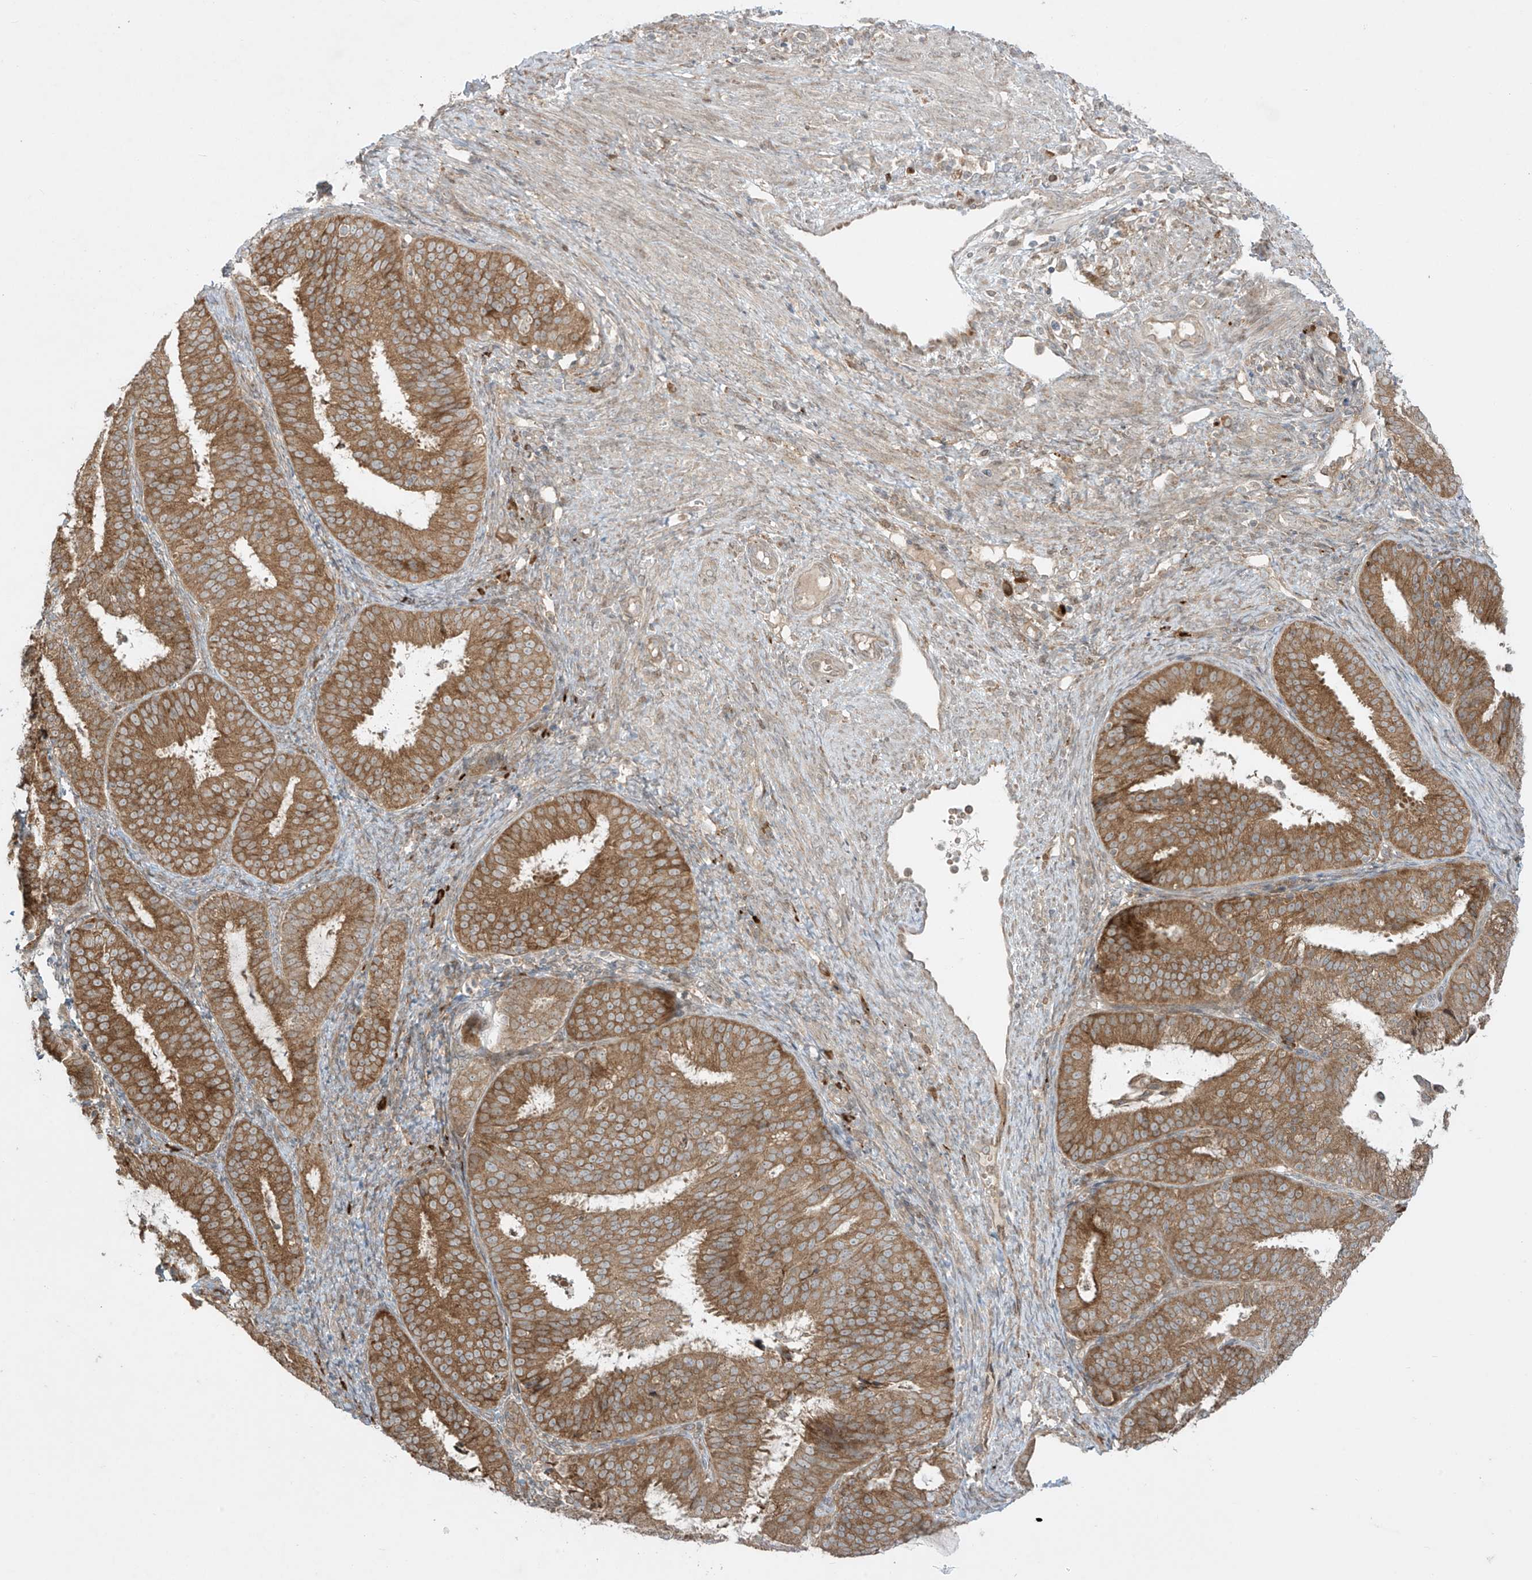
{"staining": {"intensity": "moderate", "quantity": ">75%", "location": "cytoplasmic/membranous"}, "tissue": "endometrial cancer", "cell_type": "Tumor cells", "image_type": "cancer", "snomed": [{"axis": "morphology", "description": "Adenocarcinoma, NOS"}, {"axis": "topography", "description": "Endometrium"}], "caption": "Moderate cytoplasmic/membranous protein positivity is appreciated in about >75% of tumor cells in endometrial cancer (adenocarcinoma). (IHC, brightfield microscopy, high magnification).", "gene": "PPAT", "patient": {"sex": "female", "age": 51}}